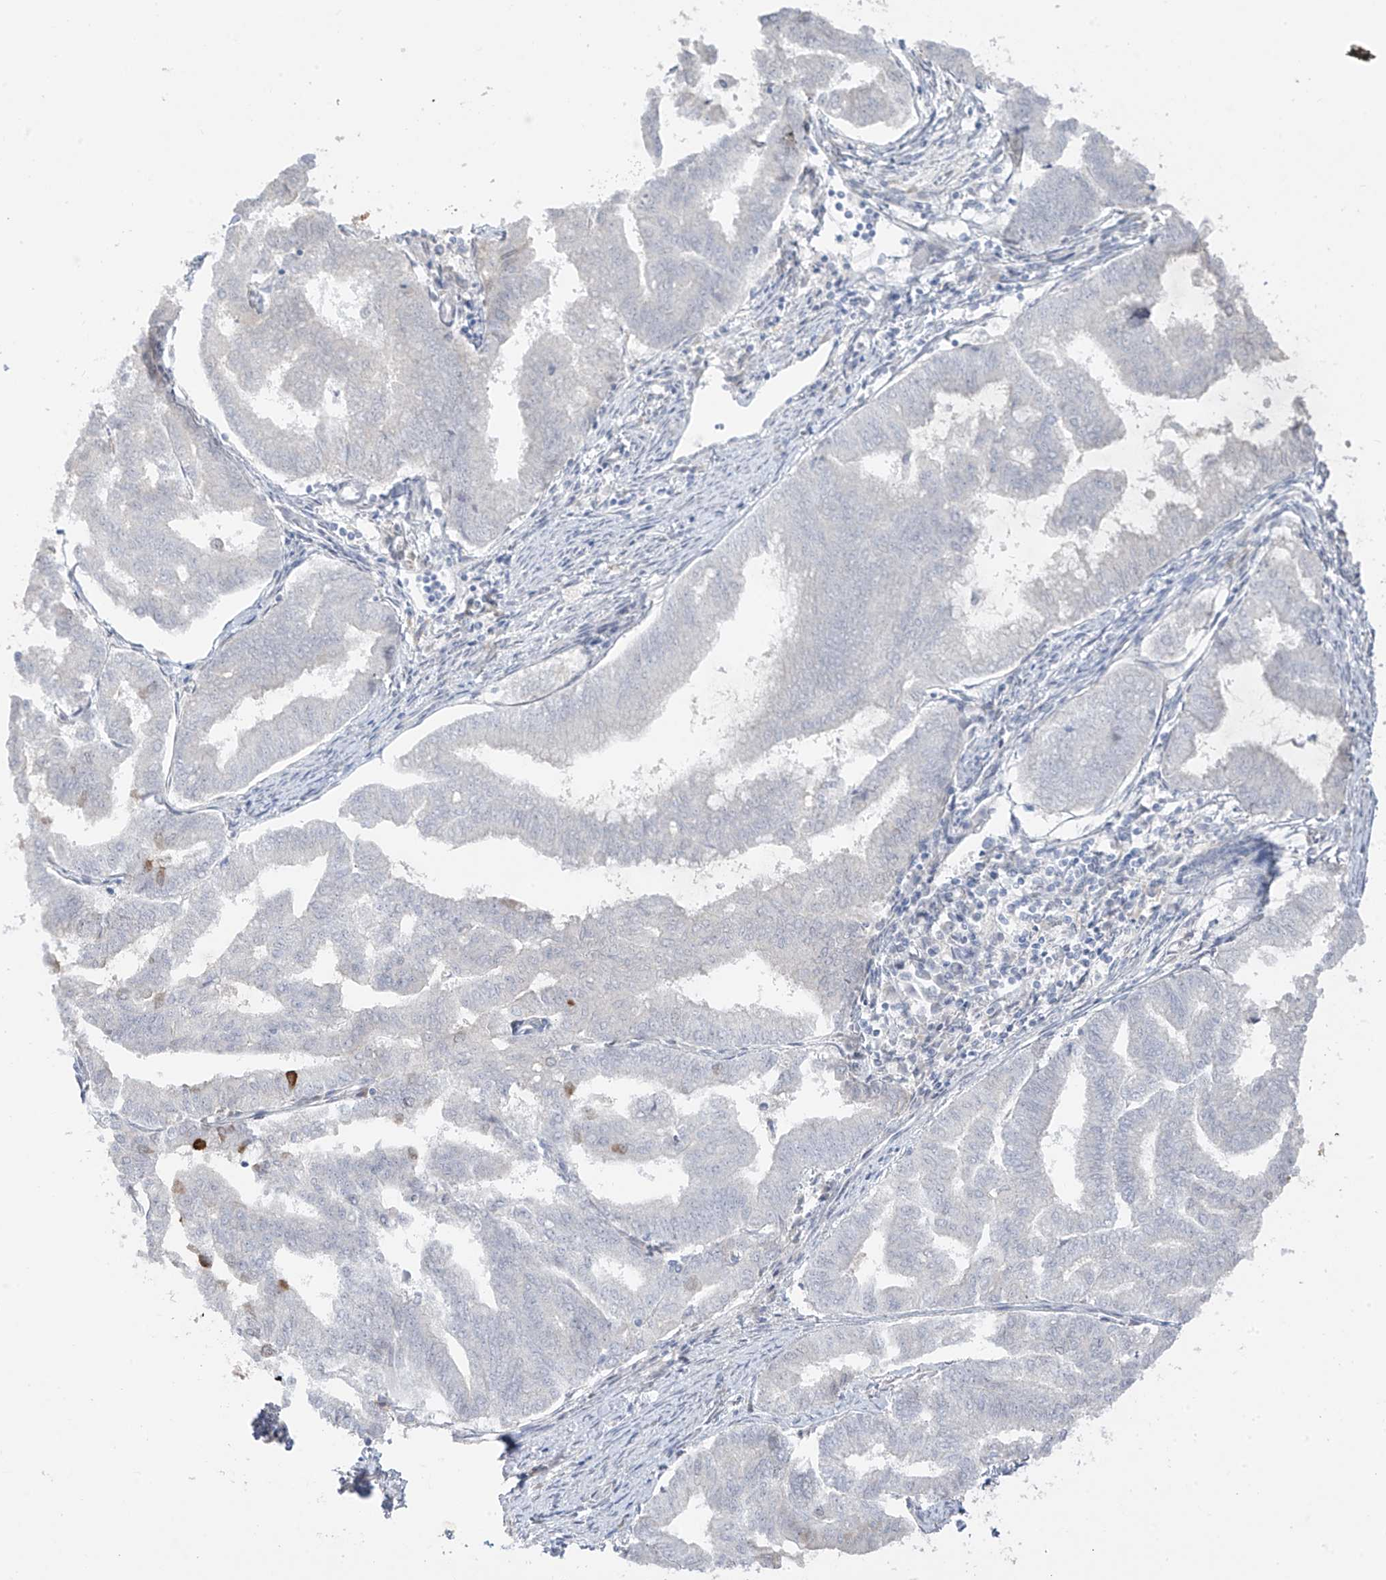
{"staining": {"intensity": "negative", "quantity": "none", "location": "none"}, "tissue": "endometrial cancer", "cell_type": "Tumor cells", "image_type": "cancer", "snomed": [{"axis": "morphology", "description": "Adenocarcinoma, NOS"}, {"axis": "topography", "description": "Endometrium"}], "caption": "Immunohistochemistry micrograph of neoplastic tissue: adenocarcinoma (endometrial) stained with DAB (3,3'-diaminobenzidine) reveals no significant protein positivity in tumor cells.", "gene": "DCDC2", "patient": {"sex": "female", "age": 79}}